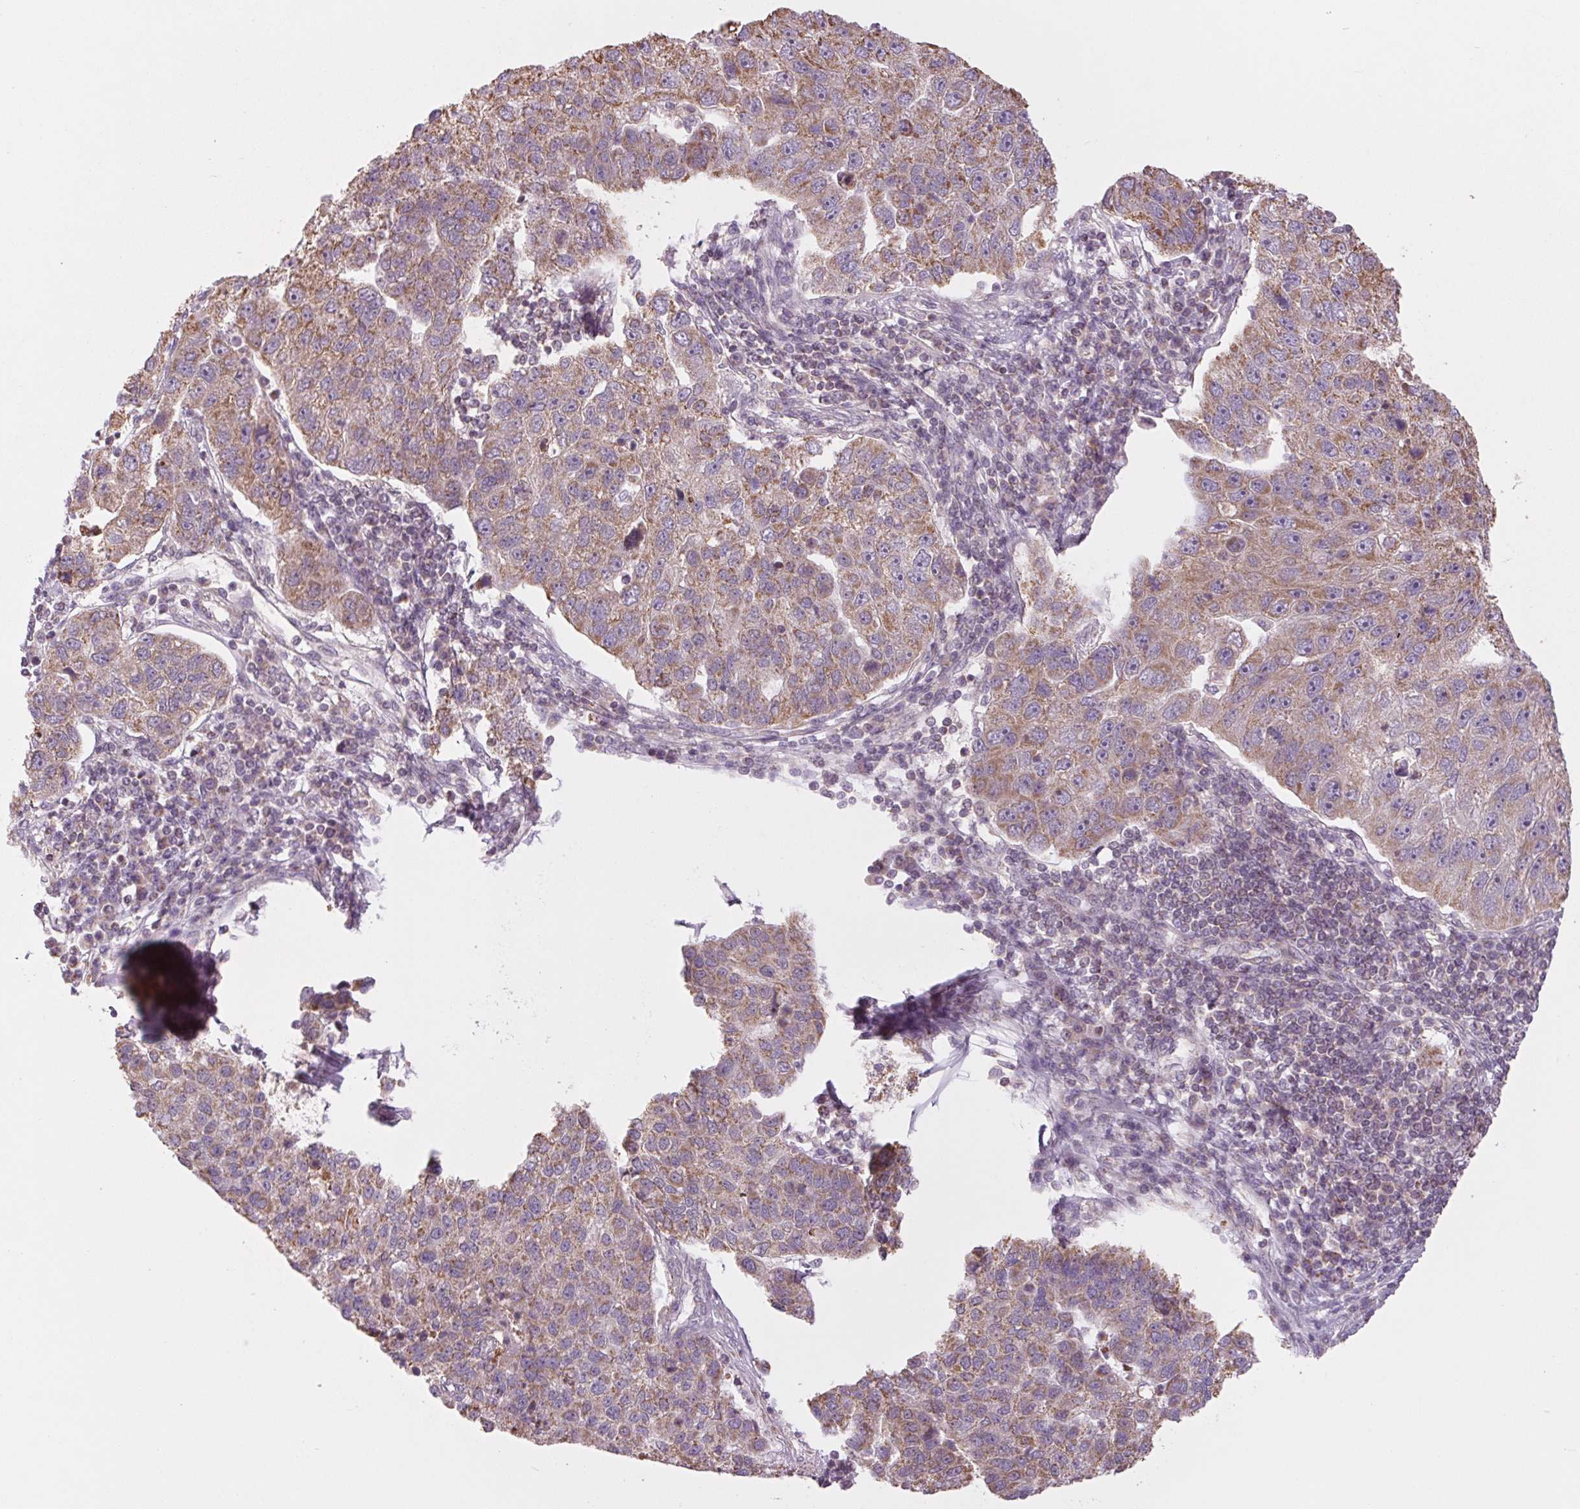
{"staining": {"intensity": "moderate", "quantity": ">75%", "location": "cytoplasmic/membranous"}, "tissue": "pancreatic cancer", "cell_type": "Tumor cells", "image_type": "cancer", "snomed": [{"axis": "morphology", "description": "Adenocarcinoma, NOS"}, {"axis": "topography", "description": "Pancreas"}], "caption": "There is medium levels of moderate cytoplasmic/membranous staining in tumor cells of adenocarcinoma (pancreatic), as demonstrated by immunohistochemical staining (brown color).", "gene": "MAP3K5", "patient": {"sex": "female", "age": 61}}